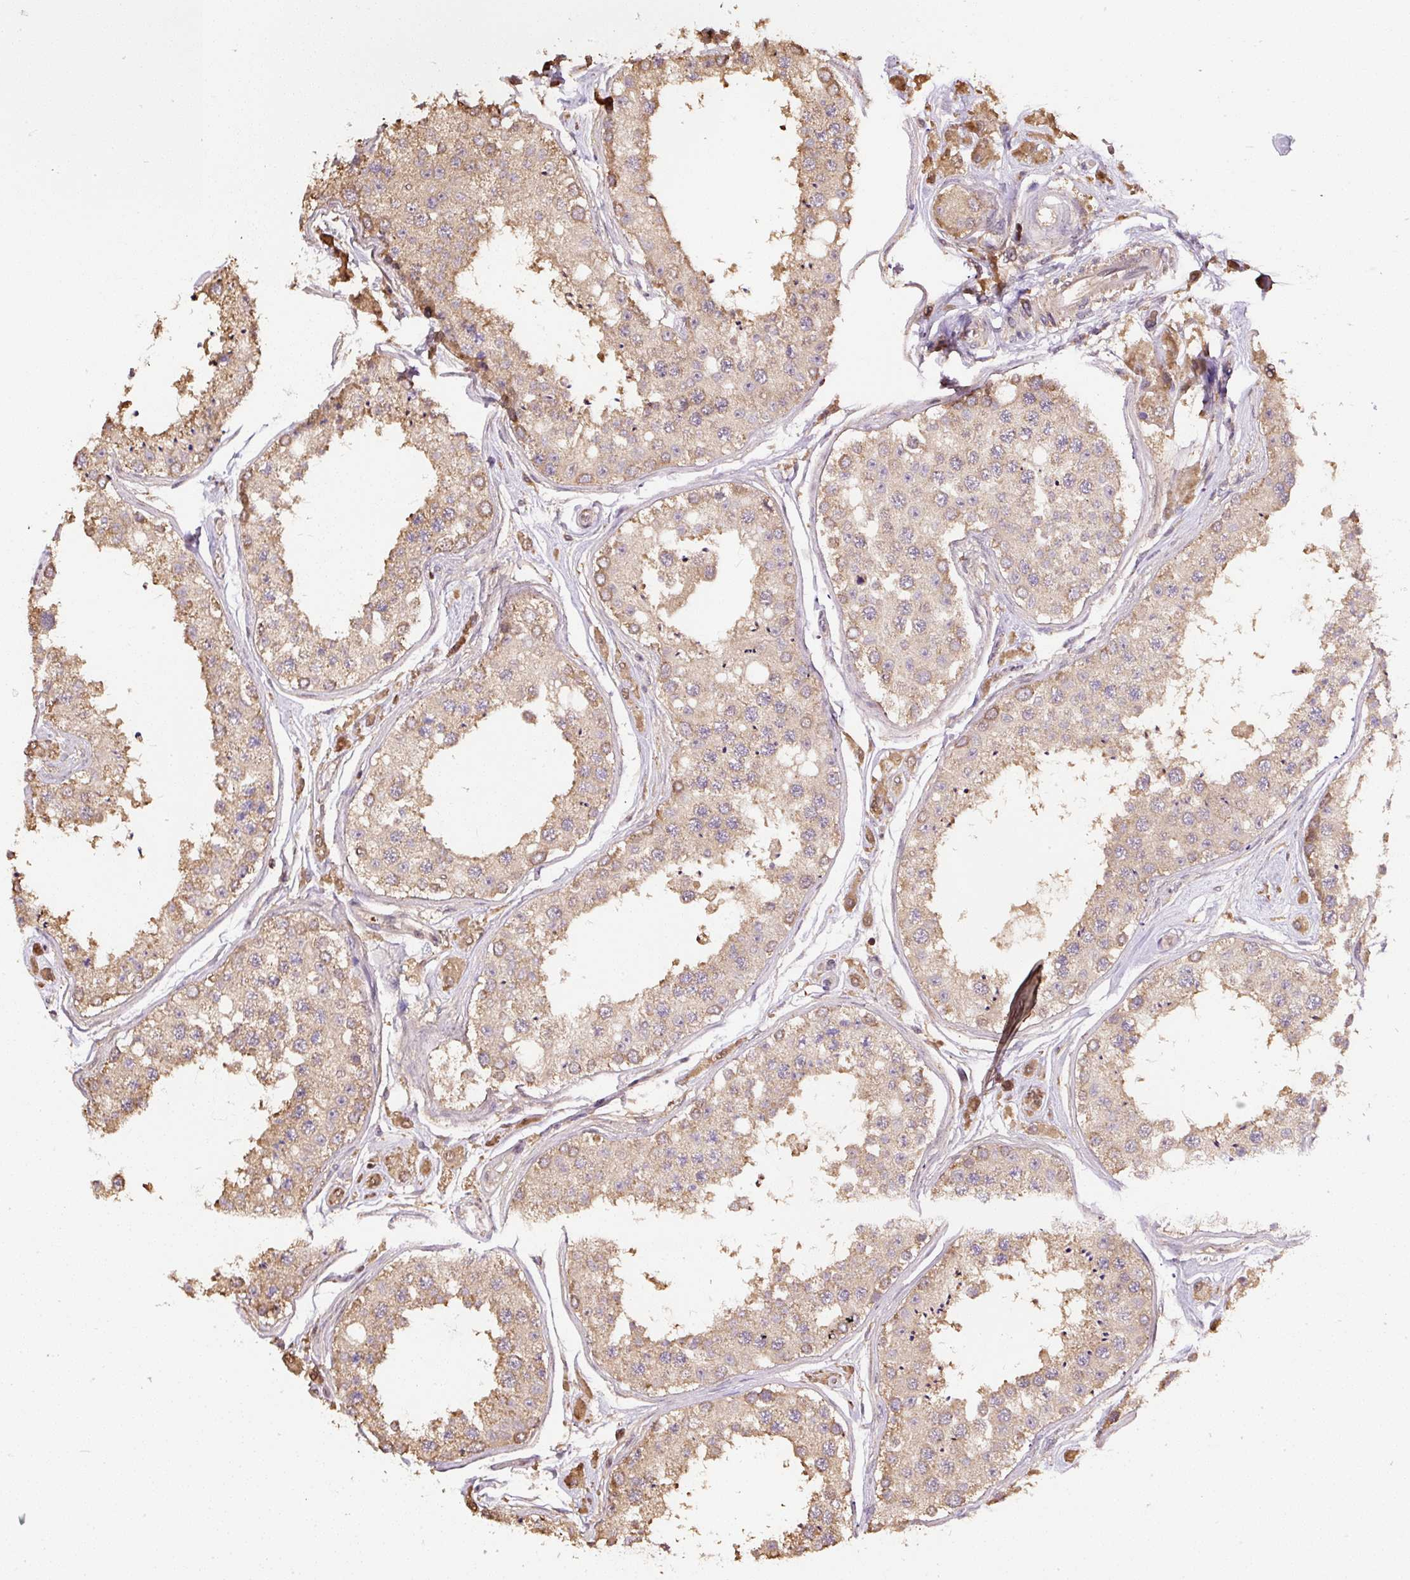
{"staining": {"intensity": "moderate", "quantity": "25%-75%", "location": "cytoplasmic/membranous"}, "tissue": "testis", "cell_type": "Cells in seminiferous ducts", "image_type": "normal", "snomed": [{"axis": "morphology", "description": "Normal tissue, NOS"}, {"axis": "topography", "description": "Testis"}], "caption": "Protein expression by IHC demonstrates moderate cytoplasmic/membranous expression in about 25%-75% of cells in seminiferous ducts in unremarkable testis. Immunohistochemistry stains the protein of interest in brown and the nuclei are stained blue.", "gene": "TMEM170B", "patient": {"sex": "male", "age": 25}}